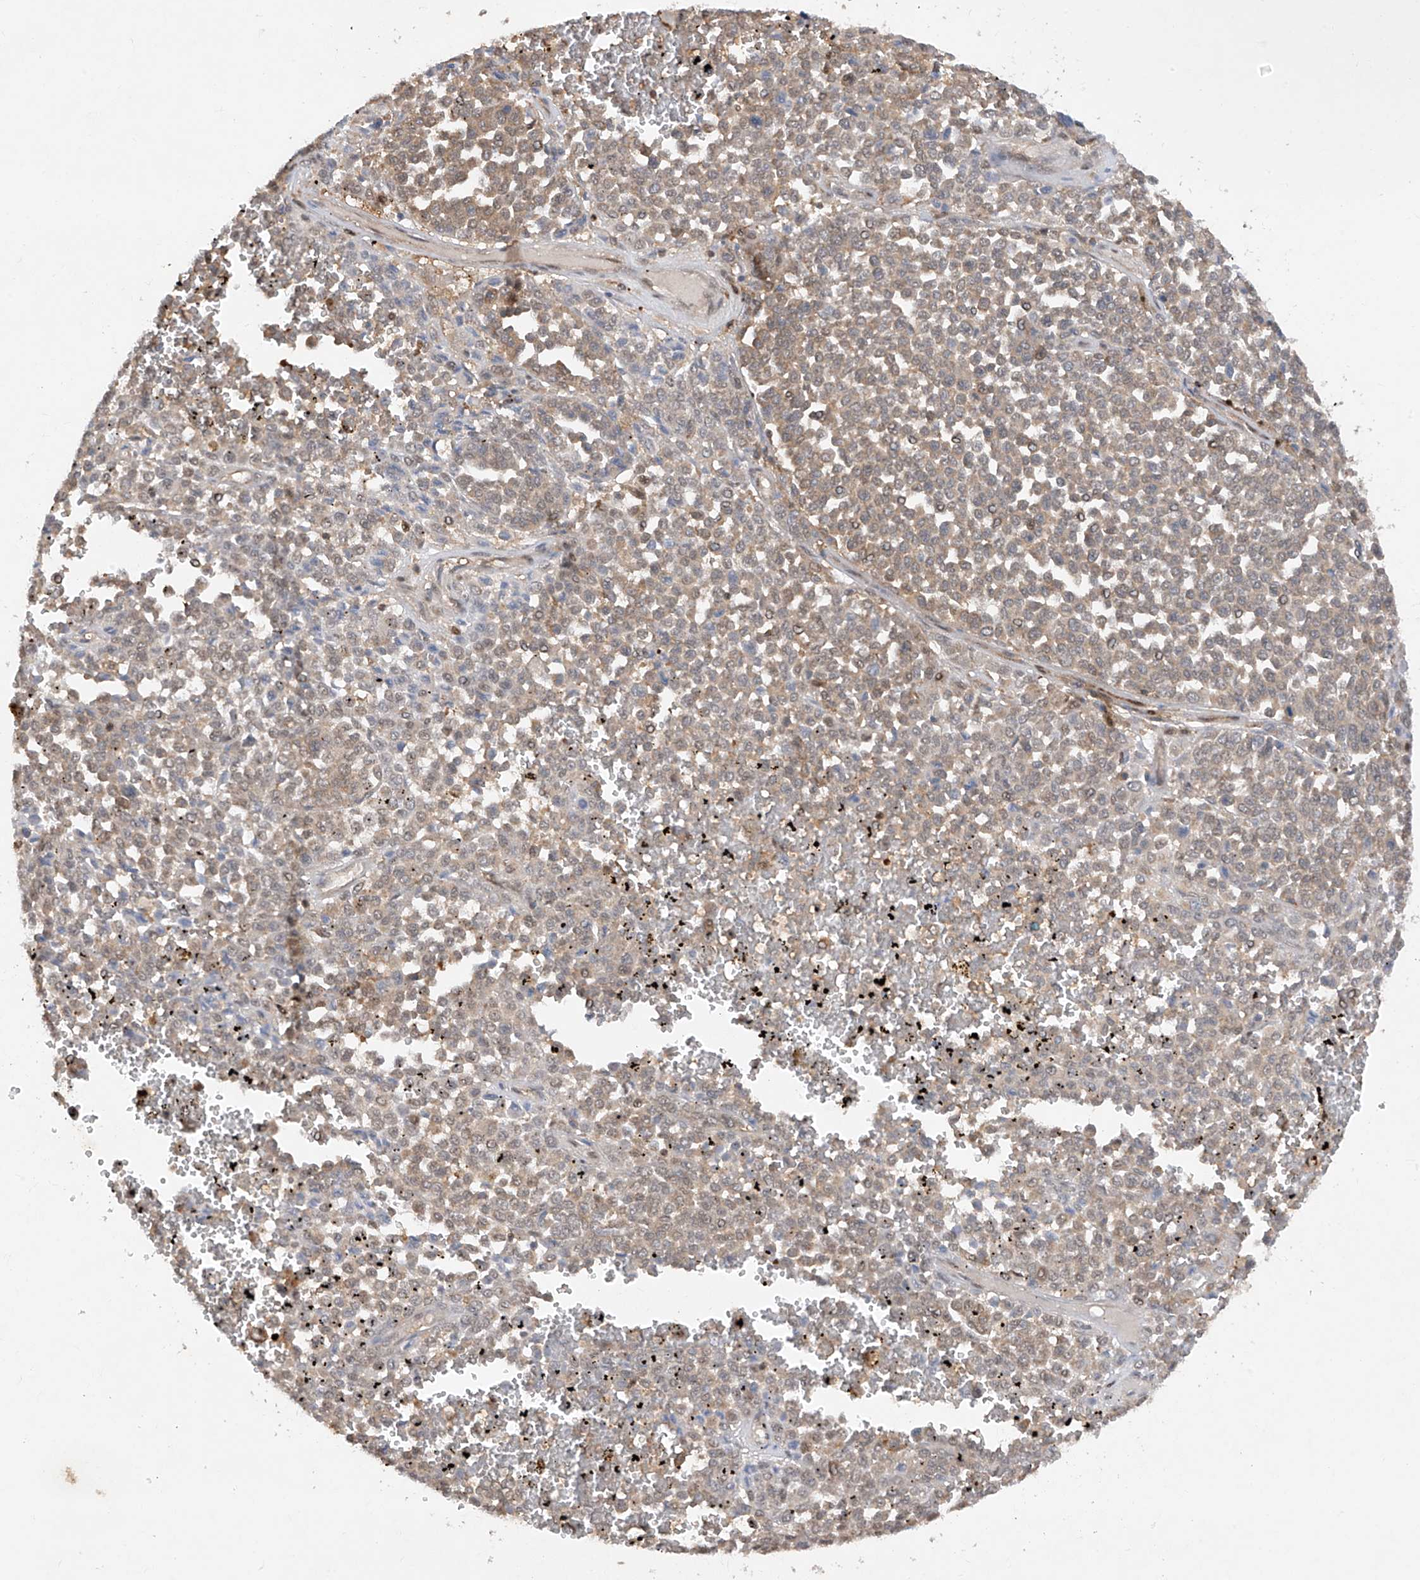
{"staining": {"intensity": "moderate", "quantity": "25%-75%", "location": "cytoplasmic/membranous"}, "tissue": "melanoma", "cell_type": "Tumor cells", "image_type": "cancer", "snomed": [{"axis": "morphology", "description": "Malignant melanoma, Metastatic site"}, {"axis": "topography", "description": "Pancreas"}], "caption": "Tumor cells display medium levels of moderate cytoplasmic/membranous positivity in approximately 25%-75% of cells in melanoma.", "gene": "ZNF358", "patient": {"sex": "female", "age": 30}}